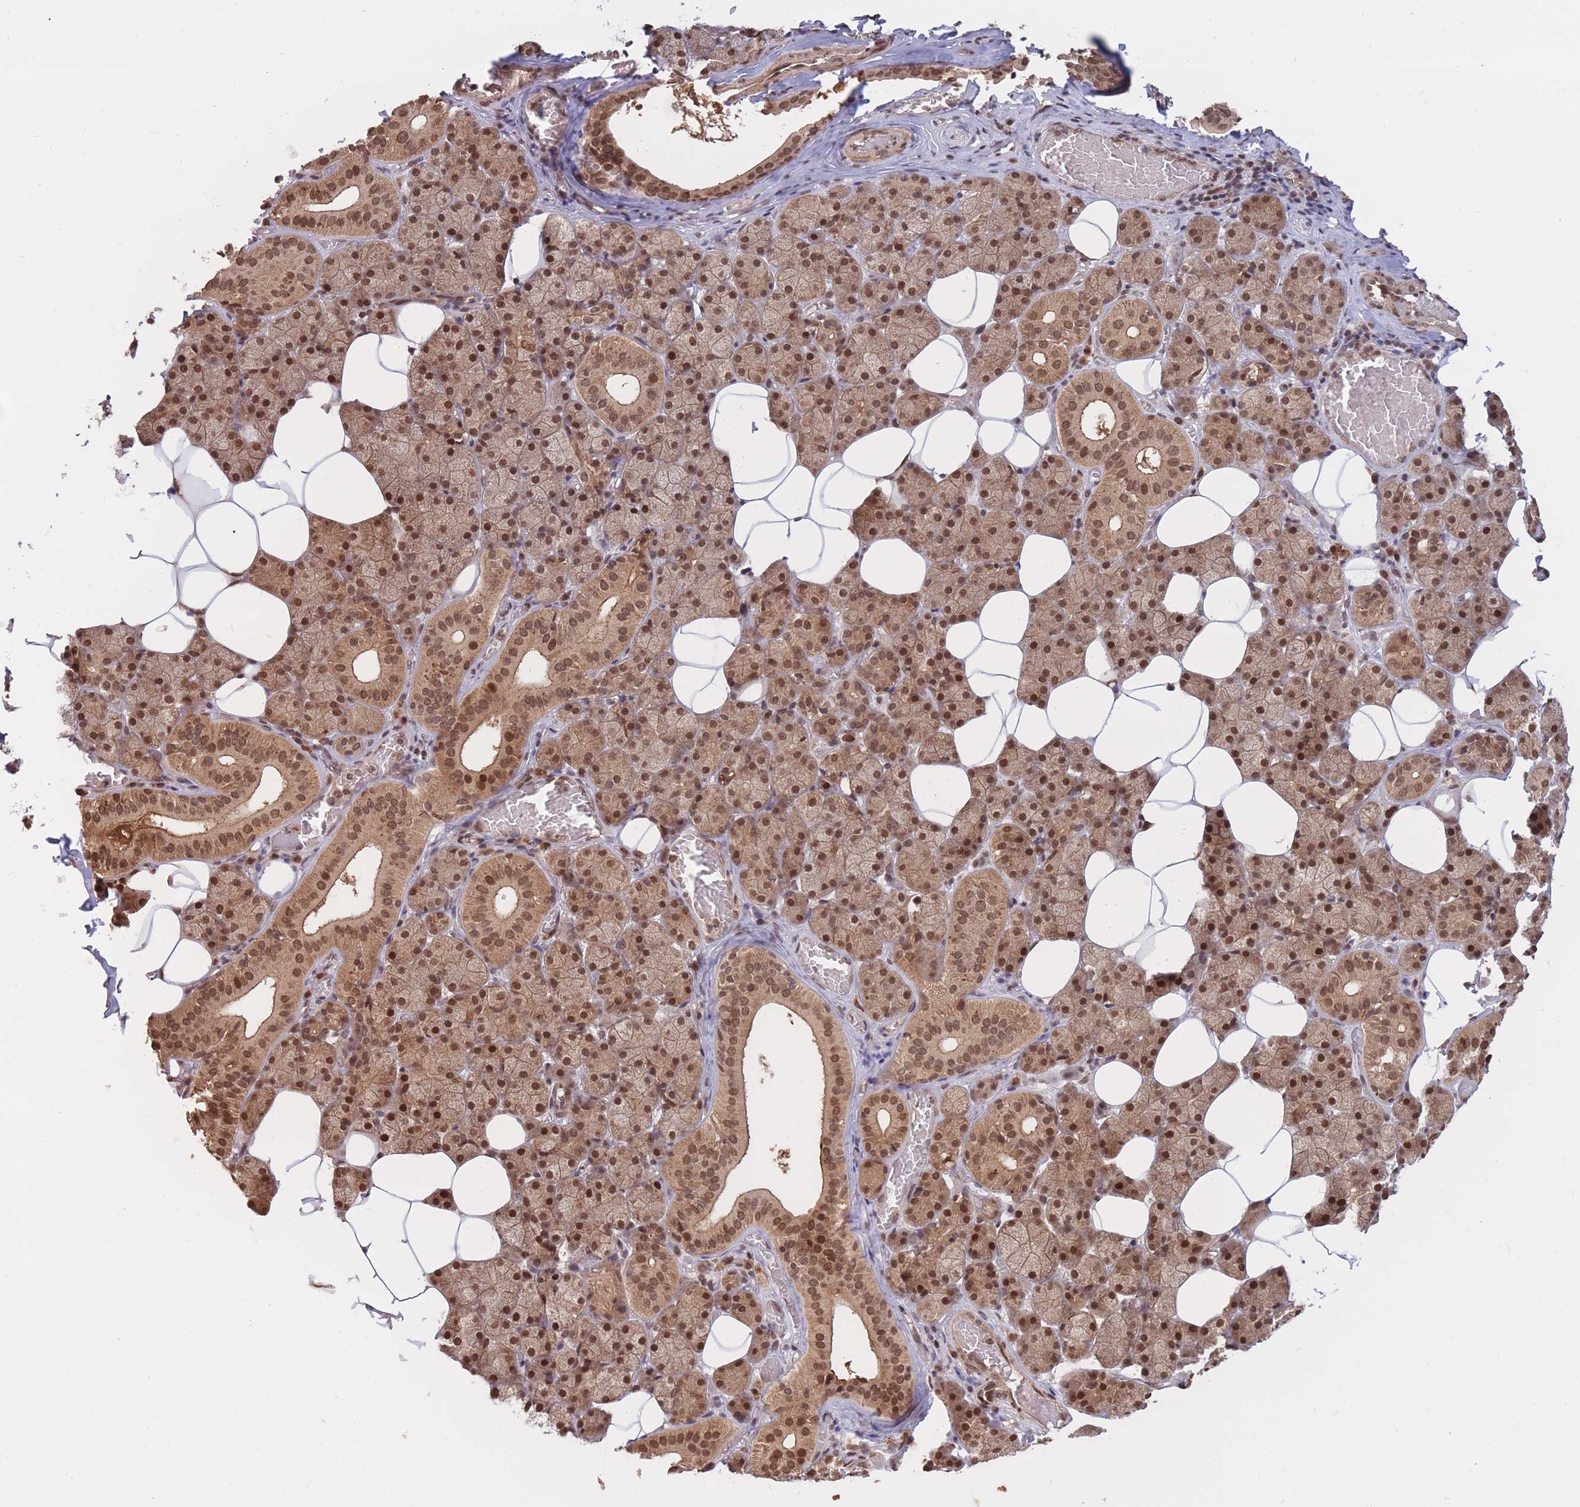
{"staining": {"intensity": "moderate", "quantity": ">75%", "location": "cytoplasmic/membranous,nuclear"}, "tissue": "salivary gland", "cell_type": "Glandular cells", "image_type": "normal", "snomed": [{"axis": "morphology", "description": "Normal tissue, NOS"}, {"axis": "topography", "description": "Salivary gland"}], "caption": "This micrograph displays benign salivary gland stained with immunohistochemistry (IHC) to label a protein in brown. The cytoplasmic/membranous,nuclear of glandular cells show moderate positivity for the protein. Nuclei are counter-stained blue.", "gene": "SRA1", "patient": {"sex": "female", "age": 33}}